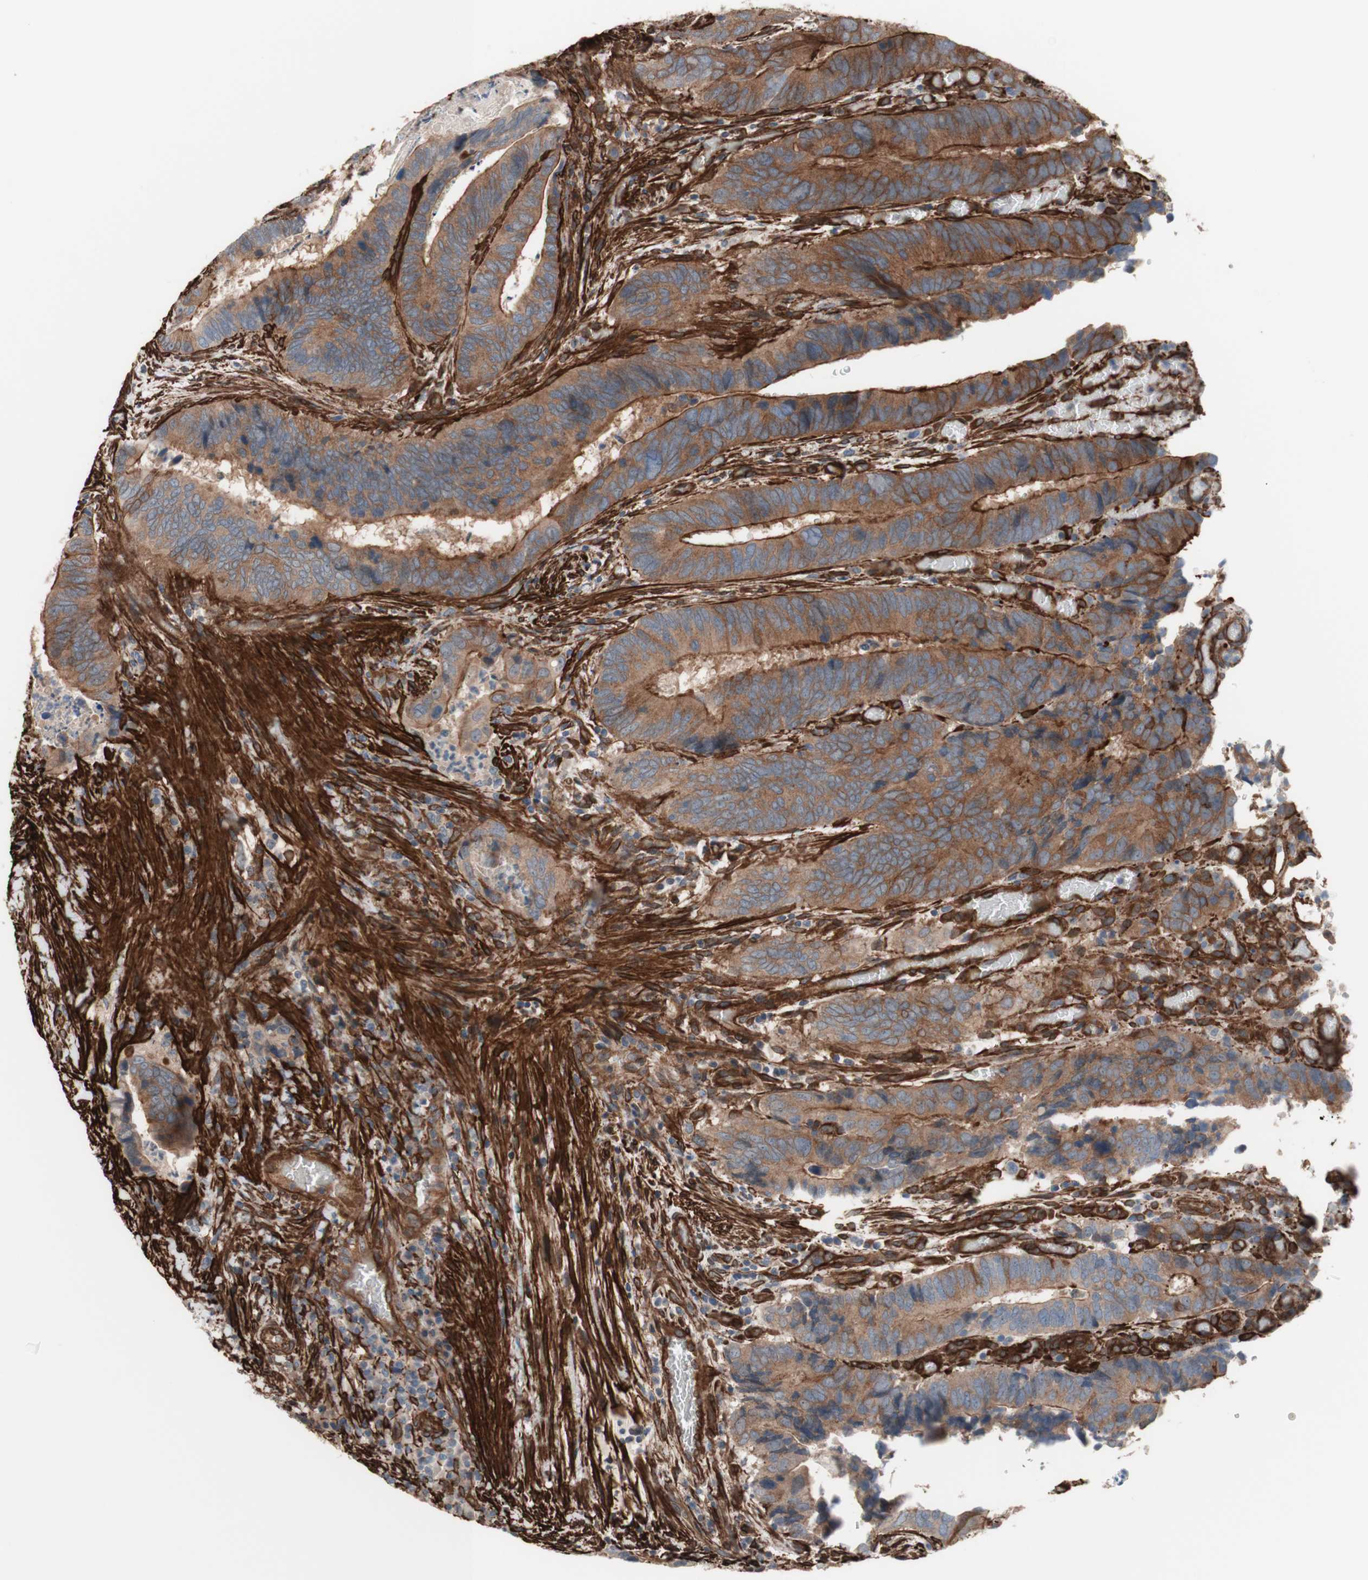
{"staining": {"intensity": "moderate", "quantity": ">75%", "location": "cytoplasmic/membranous"}, "tissue": "colorectal cancer", "cell_type": "Tumor cells", "image_type": "cancer", "snomed": [{"axis": "morphology", "description": "Adenocarcinoma, NOS"}, {"axis": "topography", "description": "Colon"}], "caption": "Tumor cells show moderate cytoplasmic/membranous expression in about >75% of cells in colorectal cancer.", "gene": "CNN3", "patient": {"sex": "male", "age": 72}}